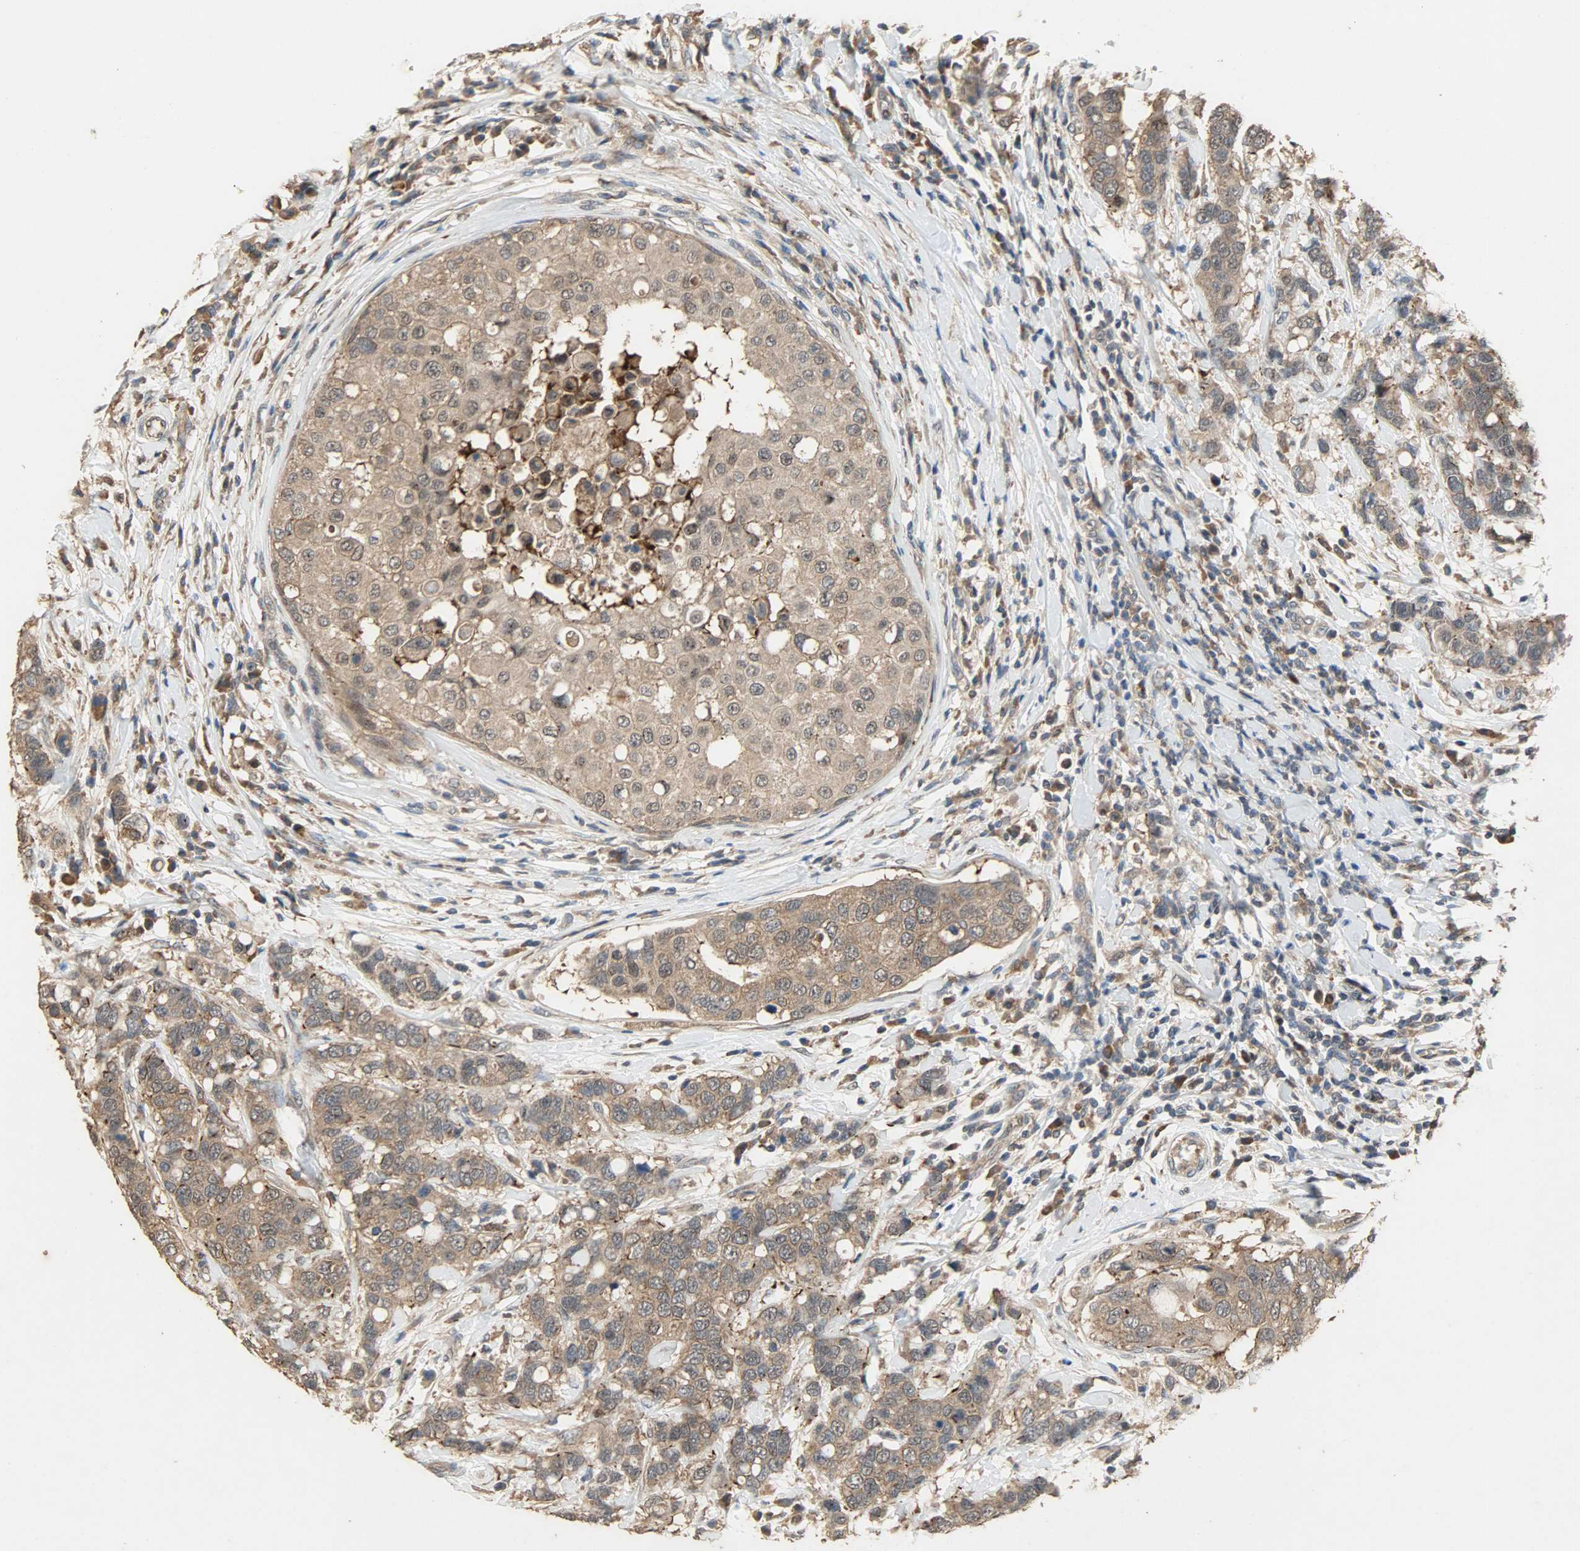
{"staining": {"intensity": "moderate", "quantity": ">75%", "location": "cytoplasmic/membranous"}, "tissue": "breast cancer", "cell_type": "Tumor cells", "image_type": "cancer", "snomed": [{"axis": "morphology", "description": "Duct carcinoma"}, {"axis": "topography", "description": "Breast"}], "caption": "A brown stain highlights moderate cytoplasmic/membranous expression of a protein in human breast infiltrating ductal carcinoma tumor cells.", "gene": "CDKN2C", "patient": {"sex": "female", "age": 27}}